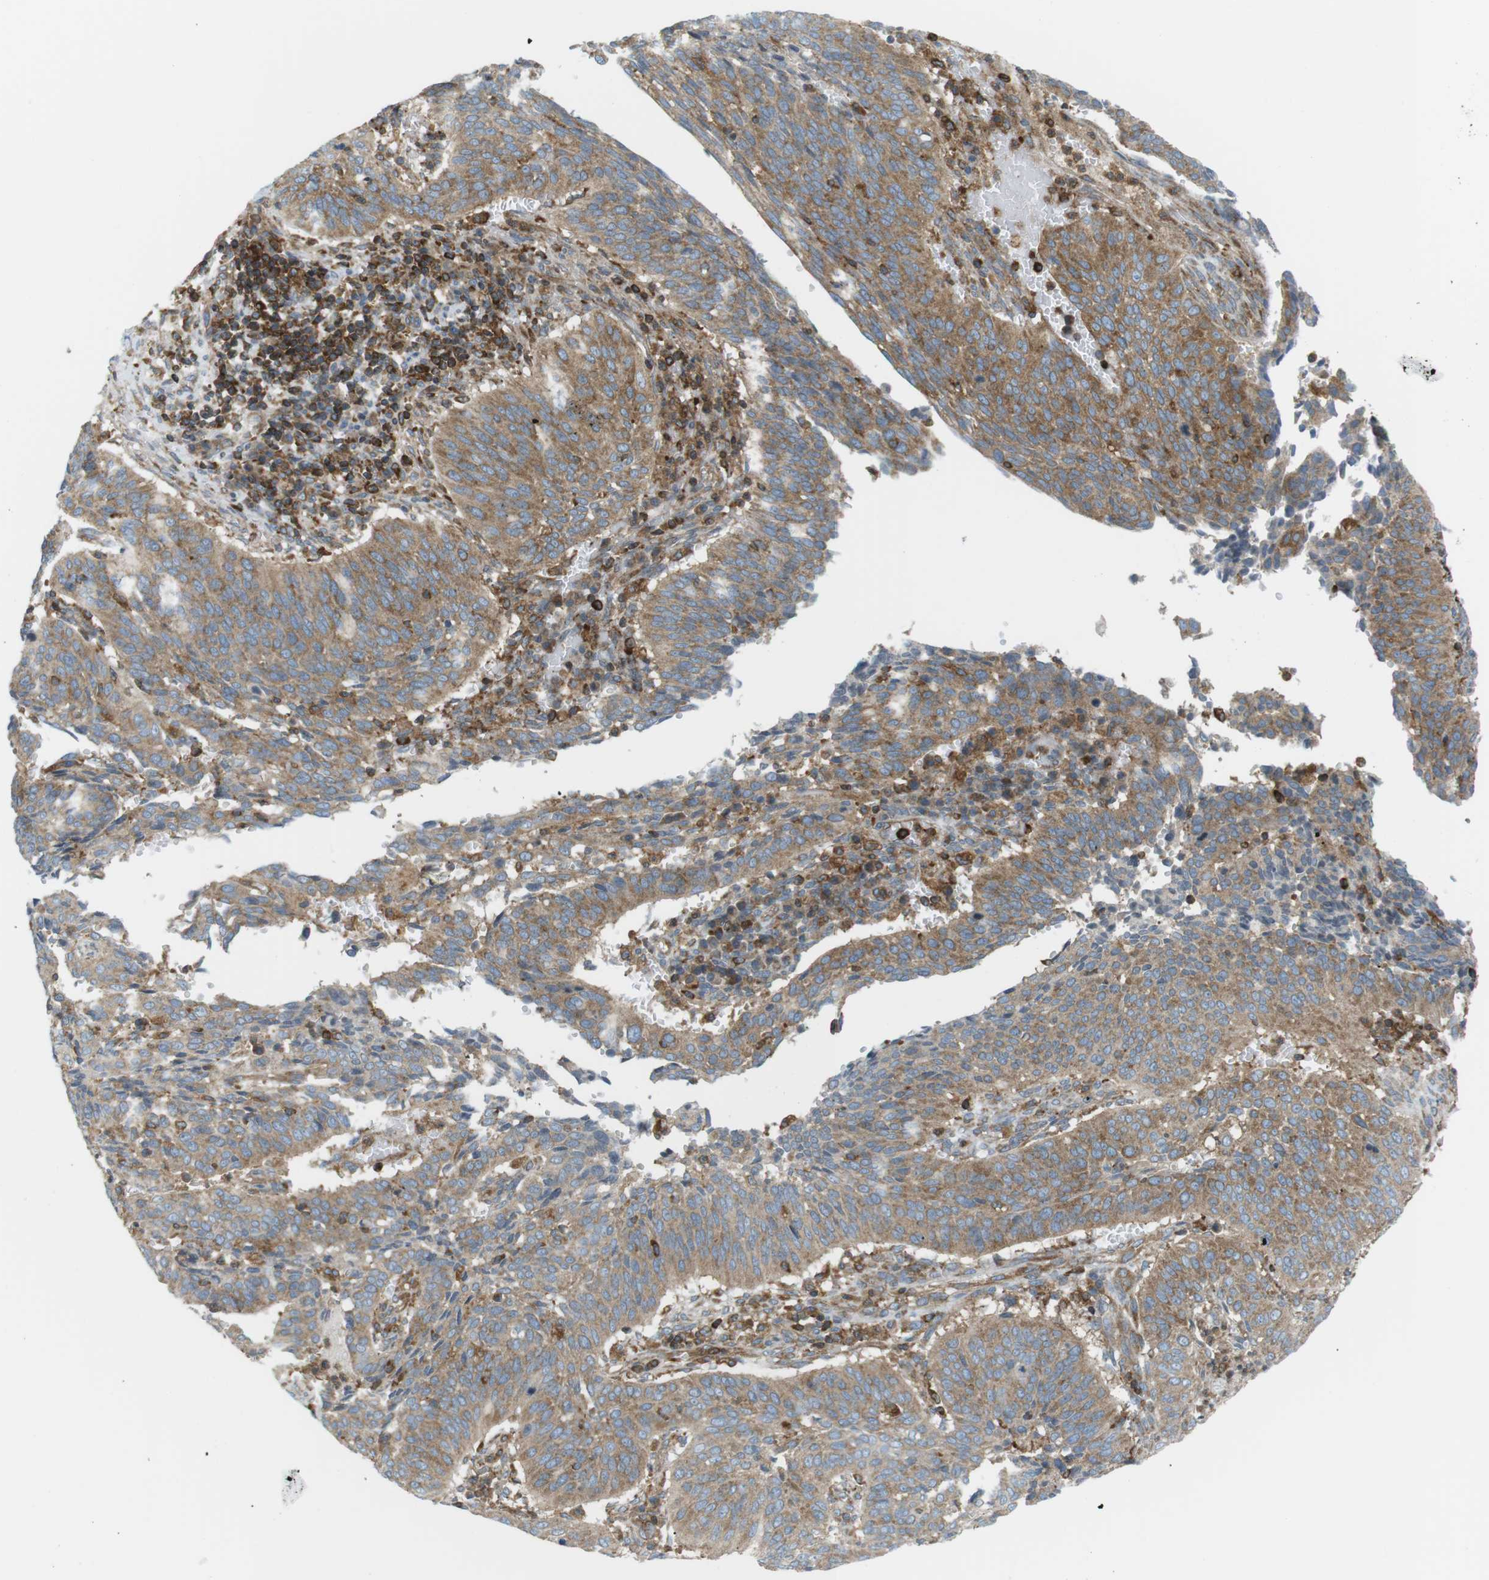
{"staining": {"intensity": "moderate", "quantity": ">75%", "location": "cytoplasmic/membranous"}, "tissue": "cervical cancer", "cell_type": "Tumor cells", "image_type": "cancer", "snomed": [{"axis": "morphology", "description": "Normal tissue, NOS"}, {"axis": "morphology", "description": "Squamous cell carcinoma, NOS"}, {"axis": "topography", "description": "Cervix"}], "caption": "This histopathology image shows cervical cancer stained with immunohistochemistry (IHC) to label a protein in brown. The cytoplasmic/membranous of tumor cells show moderate positivity for the protein. Nuclei are counter-stained blue.", "gene": "FLII", "patient": {"sex": "female", "age": 39}}